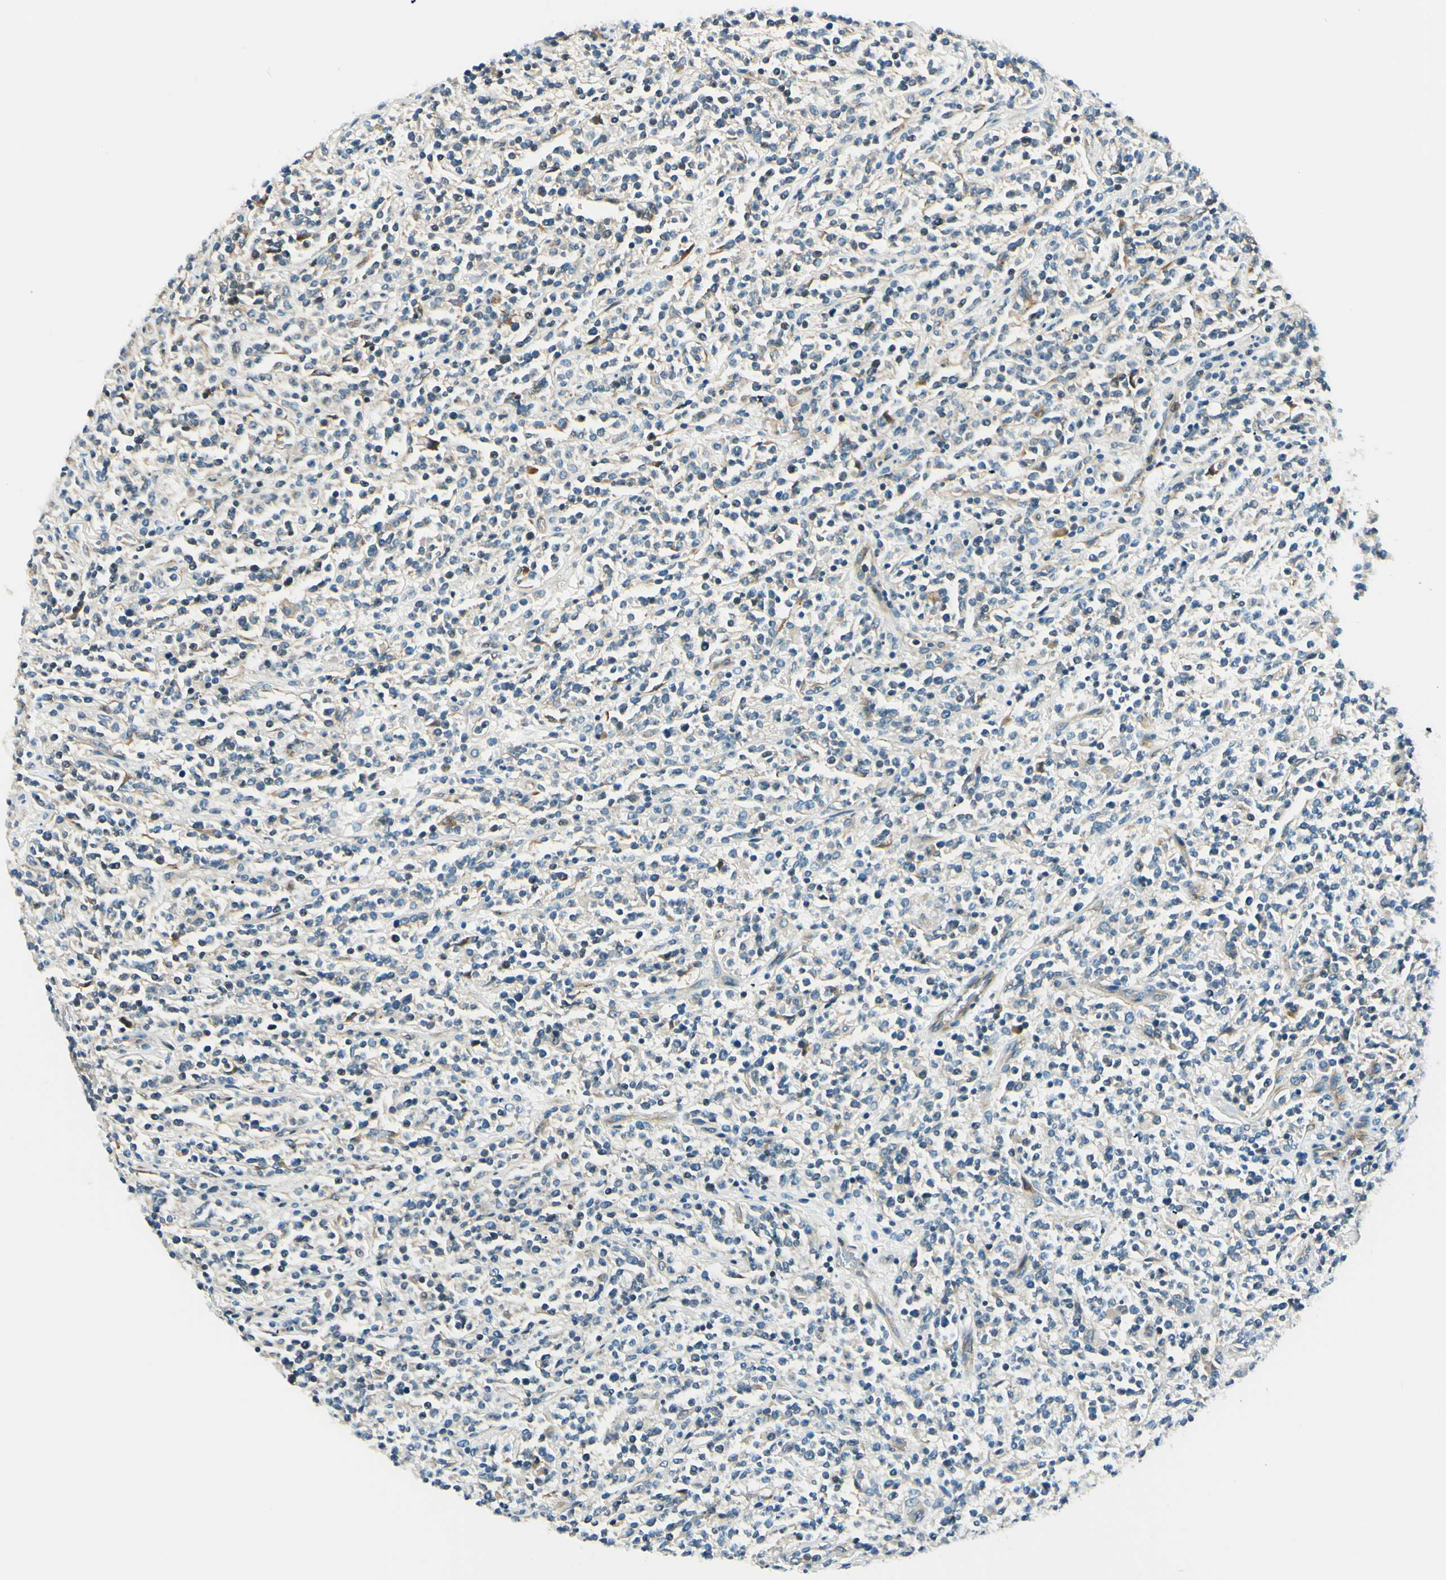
{"staining": {"intensity": "weak", "quantity": "<25%", "location": "cytoplasmic/membranous"}, "tissue": "lymphoma", "cell_type": "Tumor cells", "image_type": "cancer", "snomed": [{"axis": "morphology", "description": "Malignant lymphoma, non-Hodgkin's type, High grade"}, {"axis": "topography", "description": "Soft tissue"}], "caption": "IHC of high-grade malignant lymphoma, non-Hodgkin's type demonstrates no staining in tumor cells.", "gene": "TAOK2", "patient": {"sex": "male", "age": 18}}